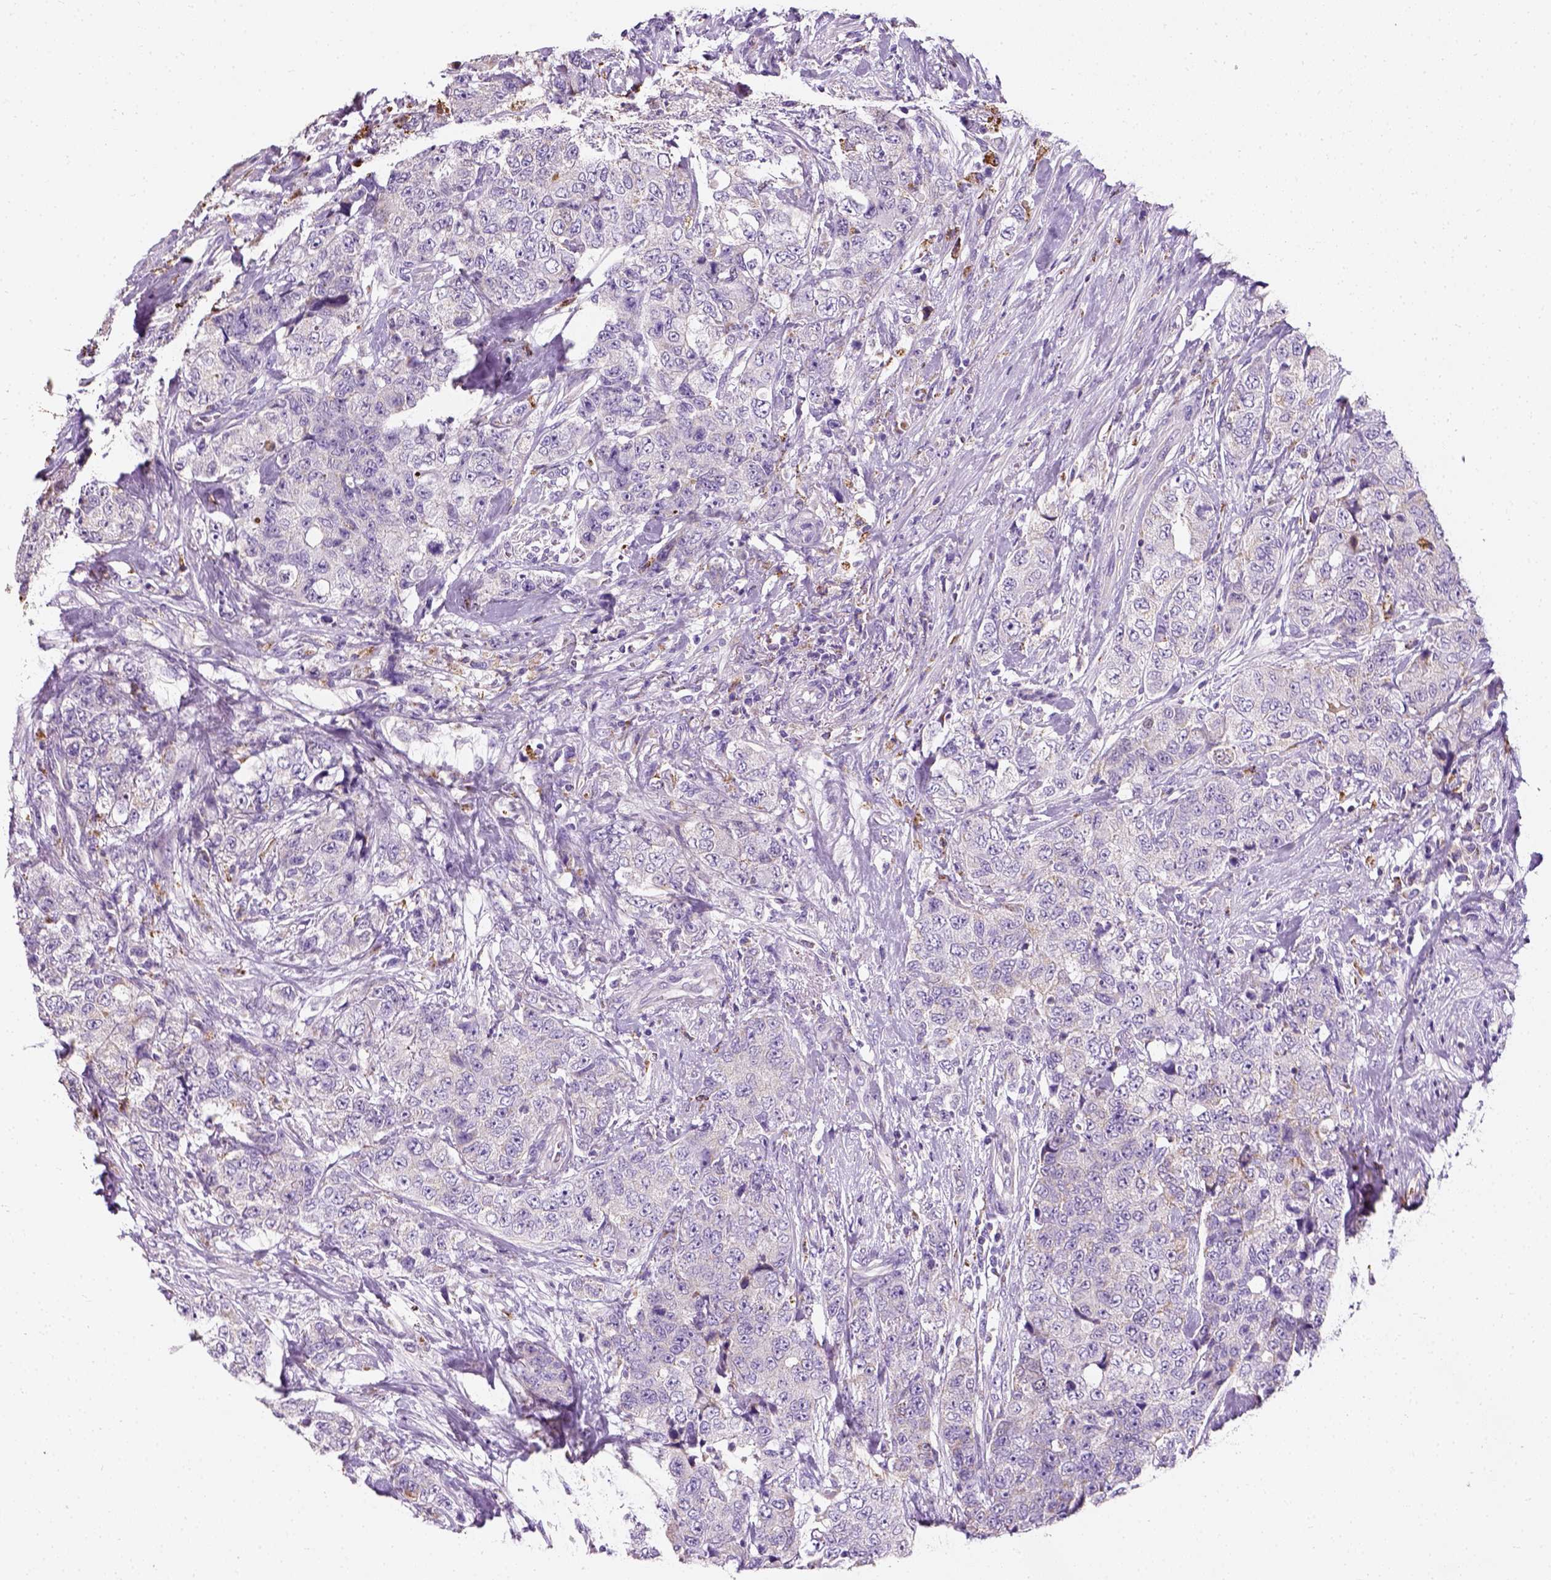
{"staining": {"intensity": "negative", "quantity": "none", "location": "none"}, "tissue": "urothelial cancer", "cell_type": "Tumor cells", "image_type": "cancer", "snomed": [{"axis": "morphology", "description": "Urothelial carcinoma, High grade"}, {"axis": "topography", "description": "Urinary bladder"}], "caption": "DAB immunohistochemical staining of human urothelial cancer reveals no significant positivity in tumor cells. (DAB immunohistochemistry visualized using brightfield microscopy, high magnification).", "gene": "CHODL", "patient": {"sex": "female", "age": 78}}